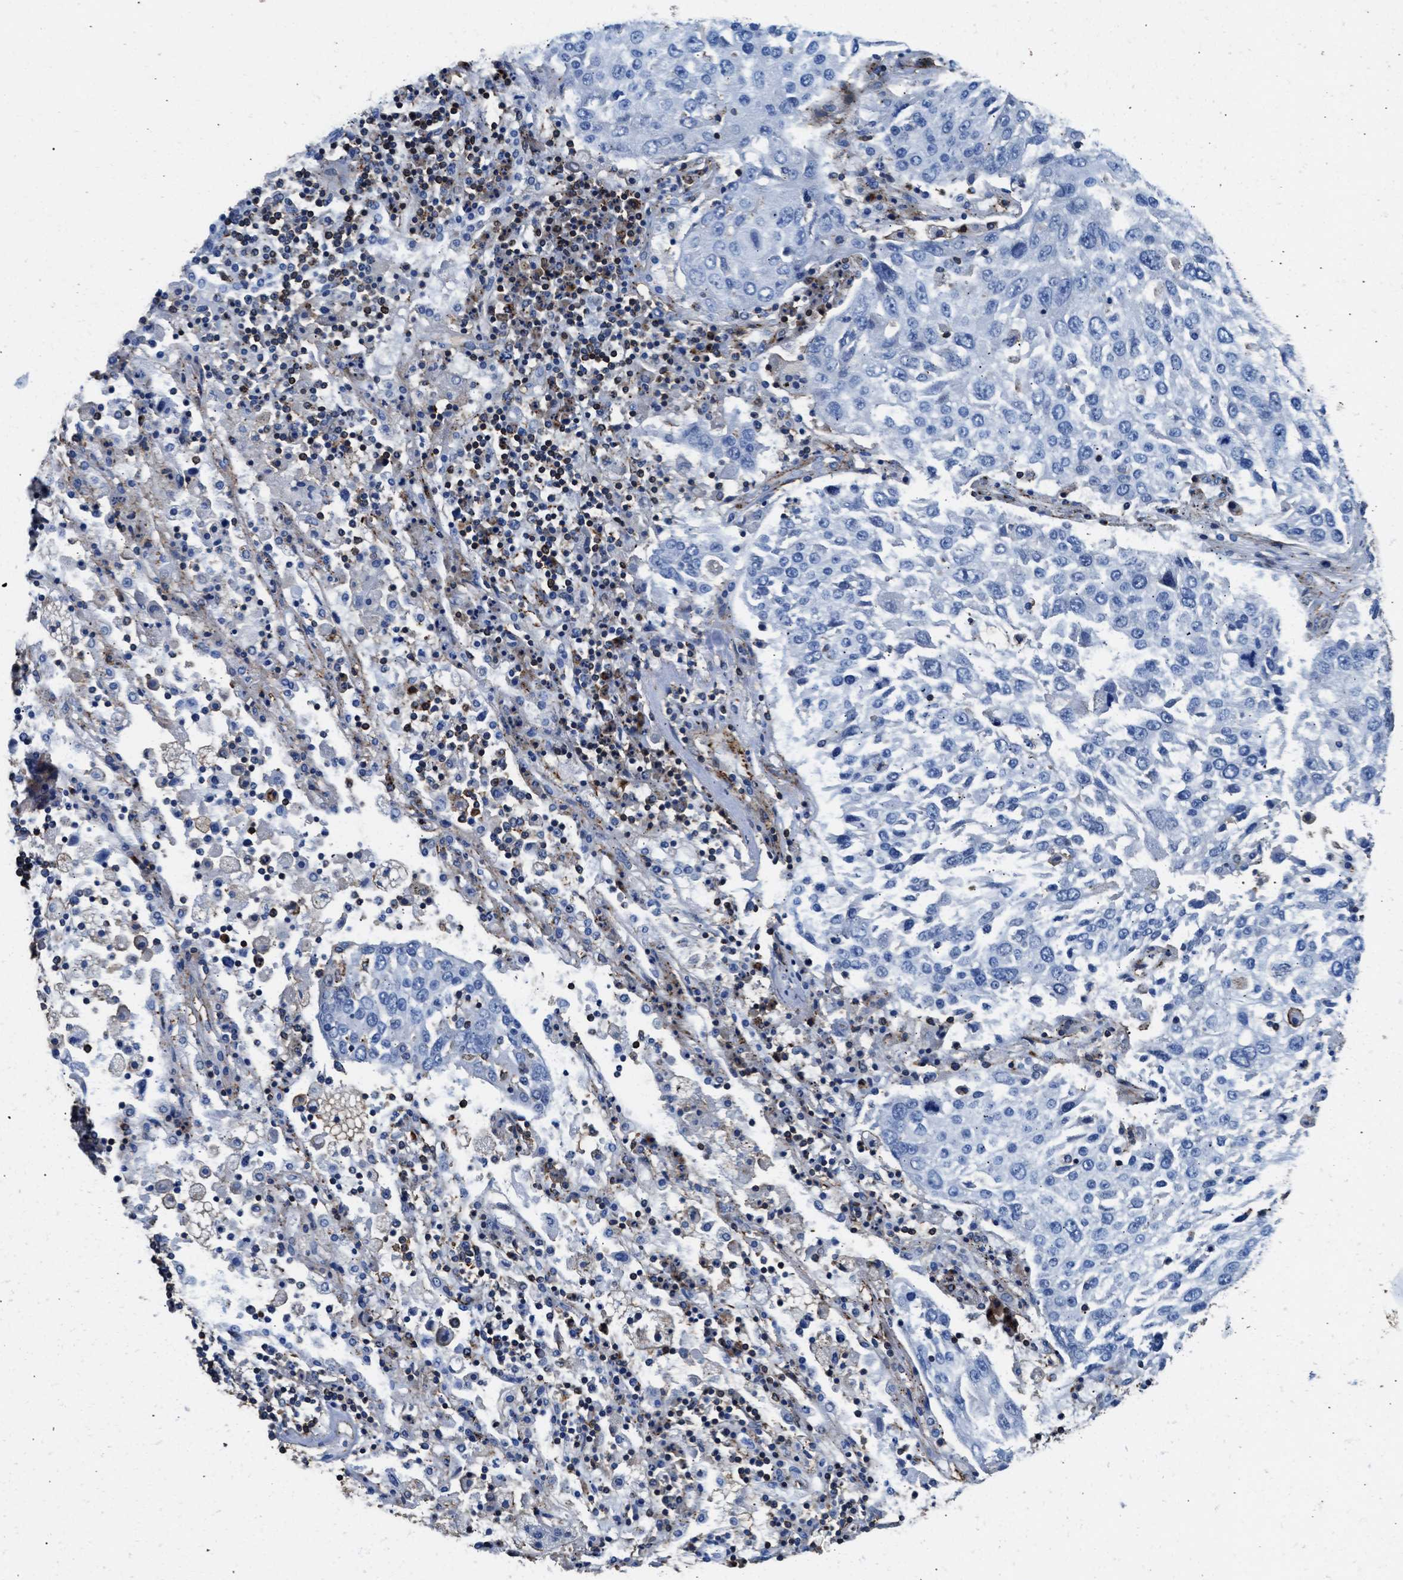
{"staining": {"intensity": "negative", "quantity": "none", "location": "none"}, "tissue": "lung cancer", "cell_type": "Tumor cells", "image_type": "cancer", "snomed": [{"axis": "morphology", "description": "Squamous cell carcinoma, NOS"}, {"axis": "topography", "description": "Lung"}], "caption": "The histopathology image reveals no significant staining in tumor cells of lung cancer.", "gene": "KCNQ4", "patient": {"sex": "male", "age": 65}}